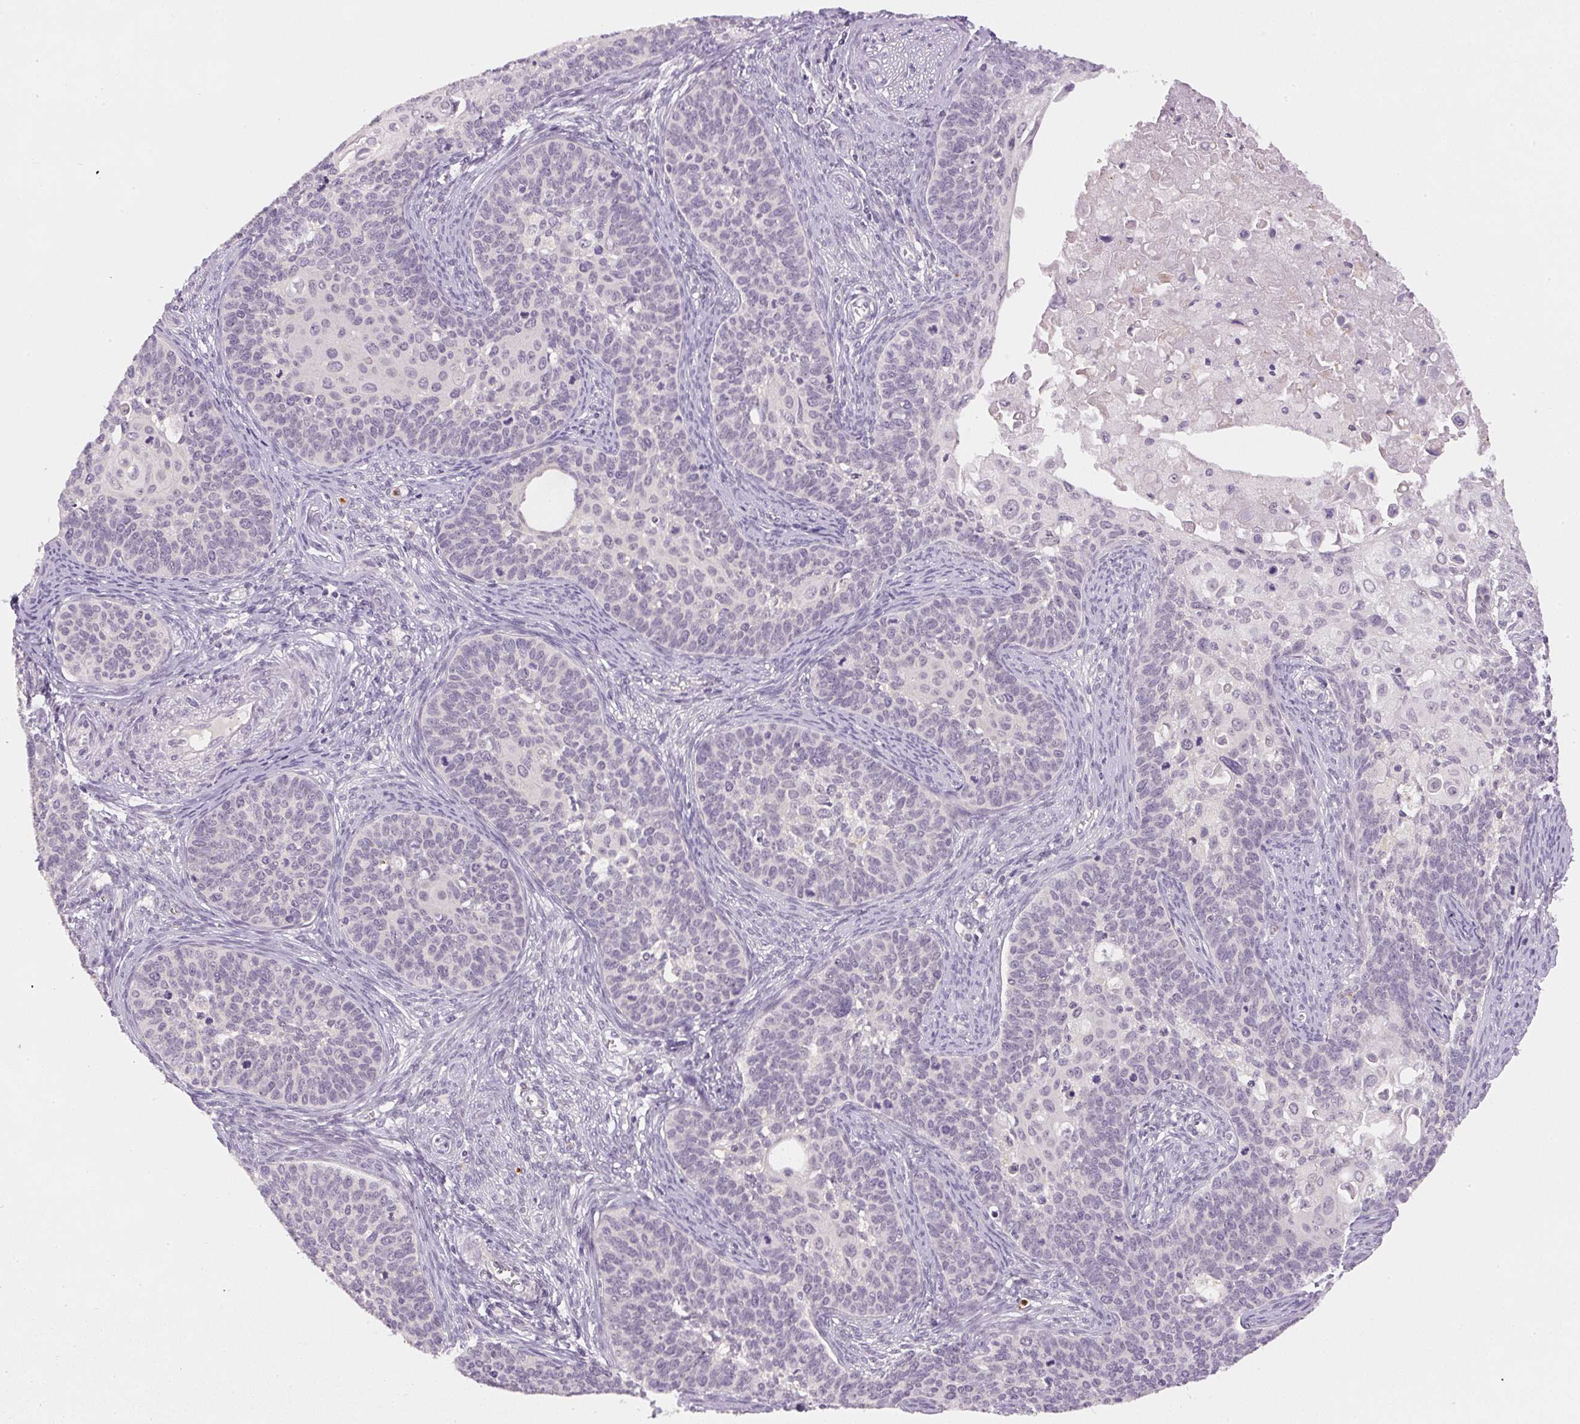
{"staining": {"intensity": "negative", "quantity": "none", "location": "none"}, "tissue": "cervical cancer", "cell_type": "Tumor cells", "image_type": "cancer", "snomed": [{"axis": "morphology", "description": "Squamous cell carcinoma, NOS"}, {"axis": "topography", "description": "Cervix"}], "caption": "Cervical squamous cell carcinoma was stained to show a protein in brown. There is no significant positivity in tumor cells.", "gene": "SGF29", "patient": {"sex": "female", "age": 33}}